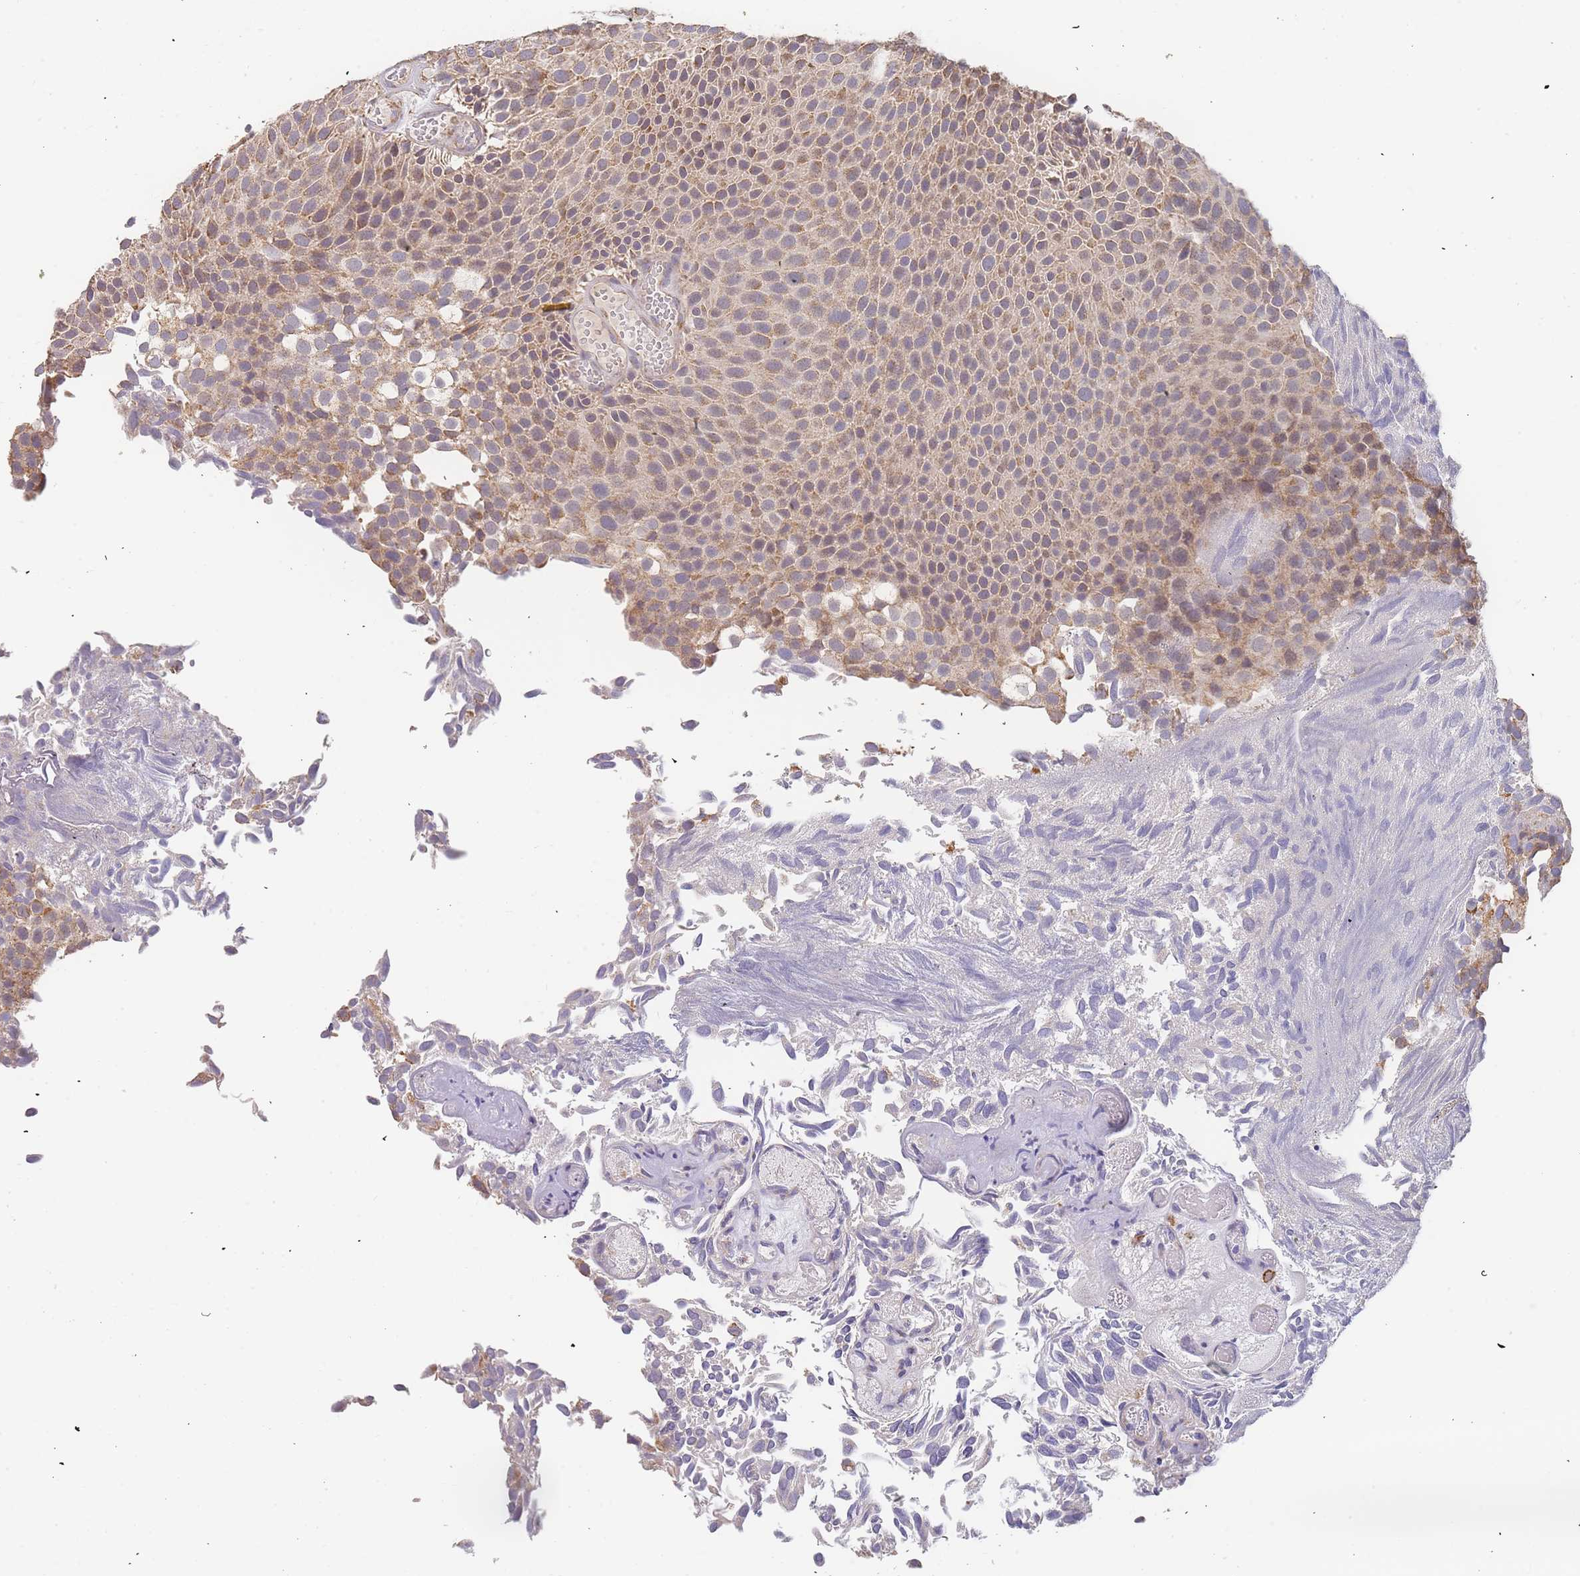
{"staining": {"intensity": "moderate", "quantity": ">75%", "location": "cytoplasmic/membranous"}, "tissue": "urothelial cancer", "cell_type": "Tumor cells", "image_type": "cancer", "snomed": [{"axis": "morphology", "description": "Urothelial carcinoma, Low grade"}, {"axis": "topography", "description": "Urinary bladder"}], "caption": "Immunohistochemical staining of human urothelial cancer demonstrates medium levels of moderate cytoplasmic/membranous staining in about >75% of tumor cells.", "gene": "ADCY9", "patient": {"sex": "male", "age": 89}}